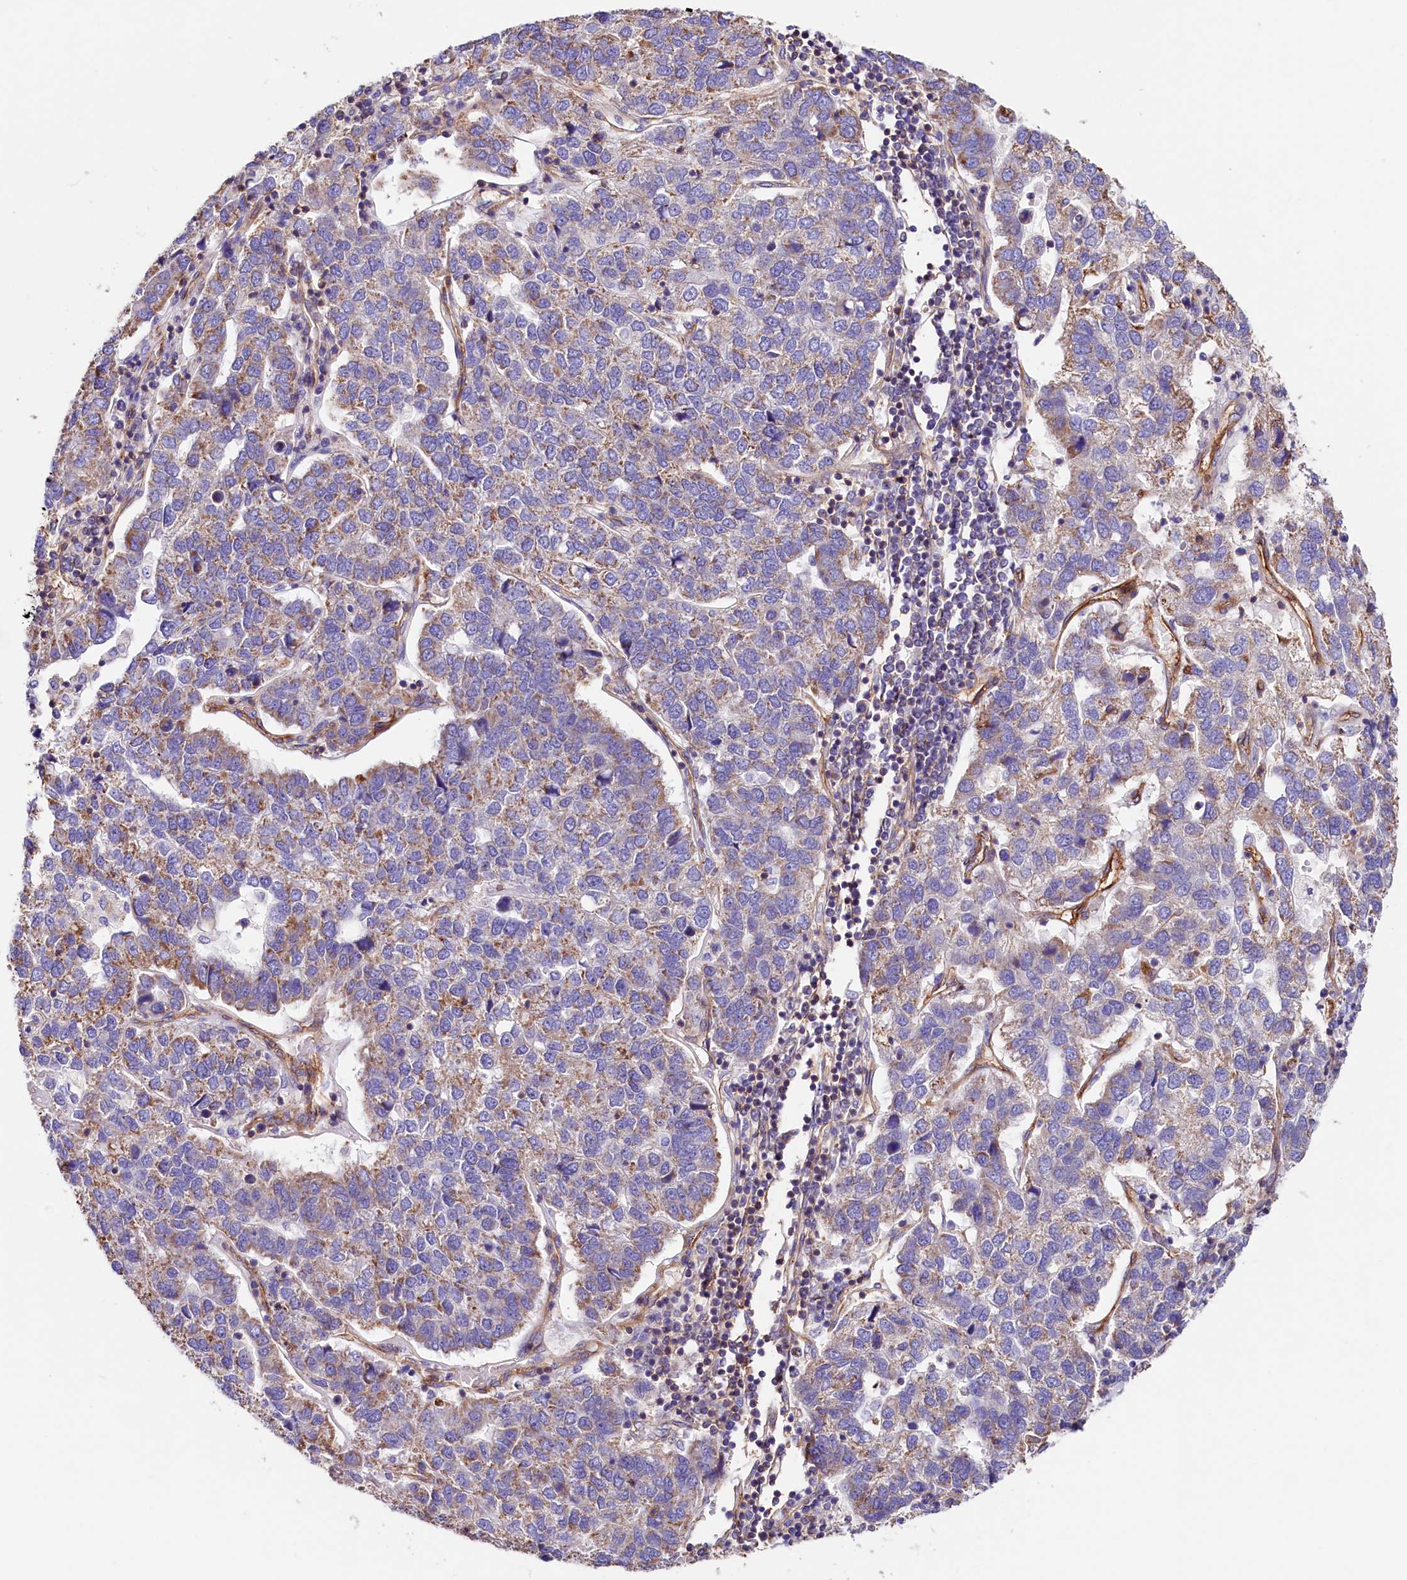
{"staining": {"intensity": "moderate", "quantity": "<25%", "location": "cytoplasmic/membranous"}, "tissue": "pancreatic cancer", "cell_type": "Tumor cells", "image_type": "cancer", "snomed": [{"axis": "morphology", "description": "Adenocarcinoma, NOS"}, {"axis": "topography", "description": "Pancreas"}], "caption": "Immunohistochemistry (IHC) image of human pancreatic cancer stained for a protein (brown), which reveals low levels of moderate cytoplasmic/membranous expression in about <25% of tumor cells.", "gene": "ATP2B4", "patient": {"sex": "female", "age": 61}}